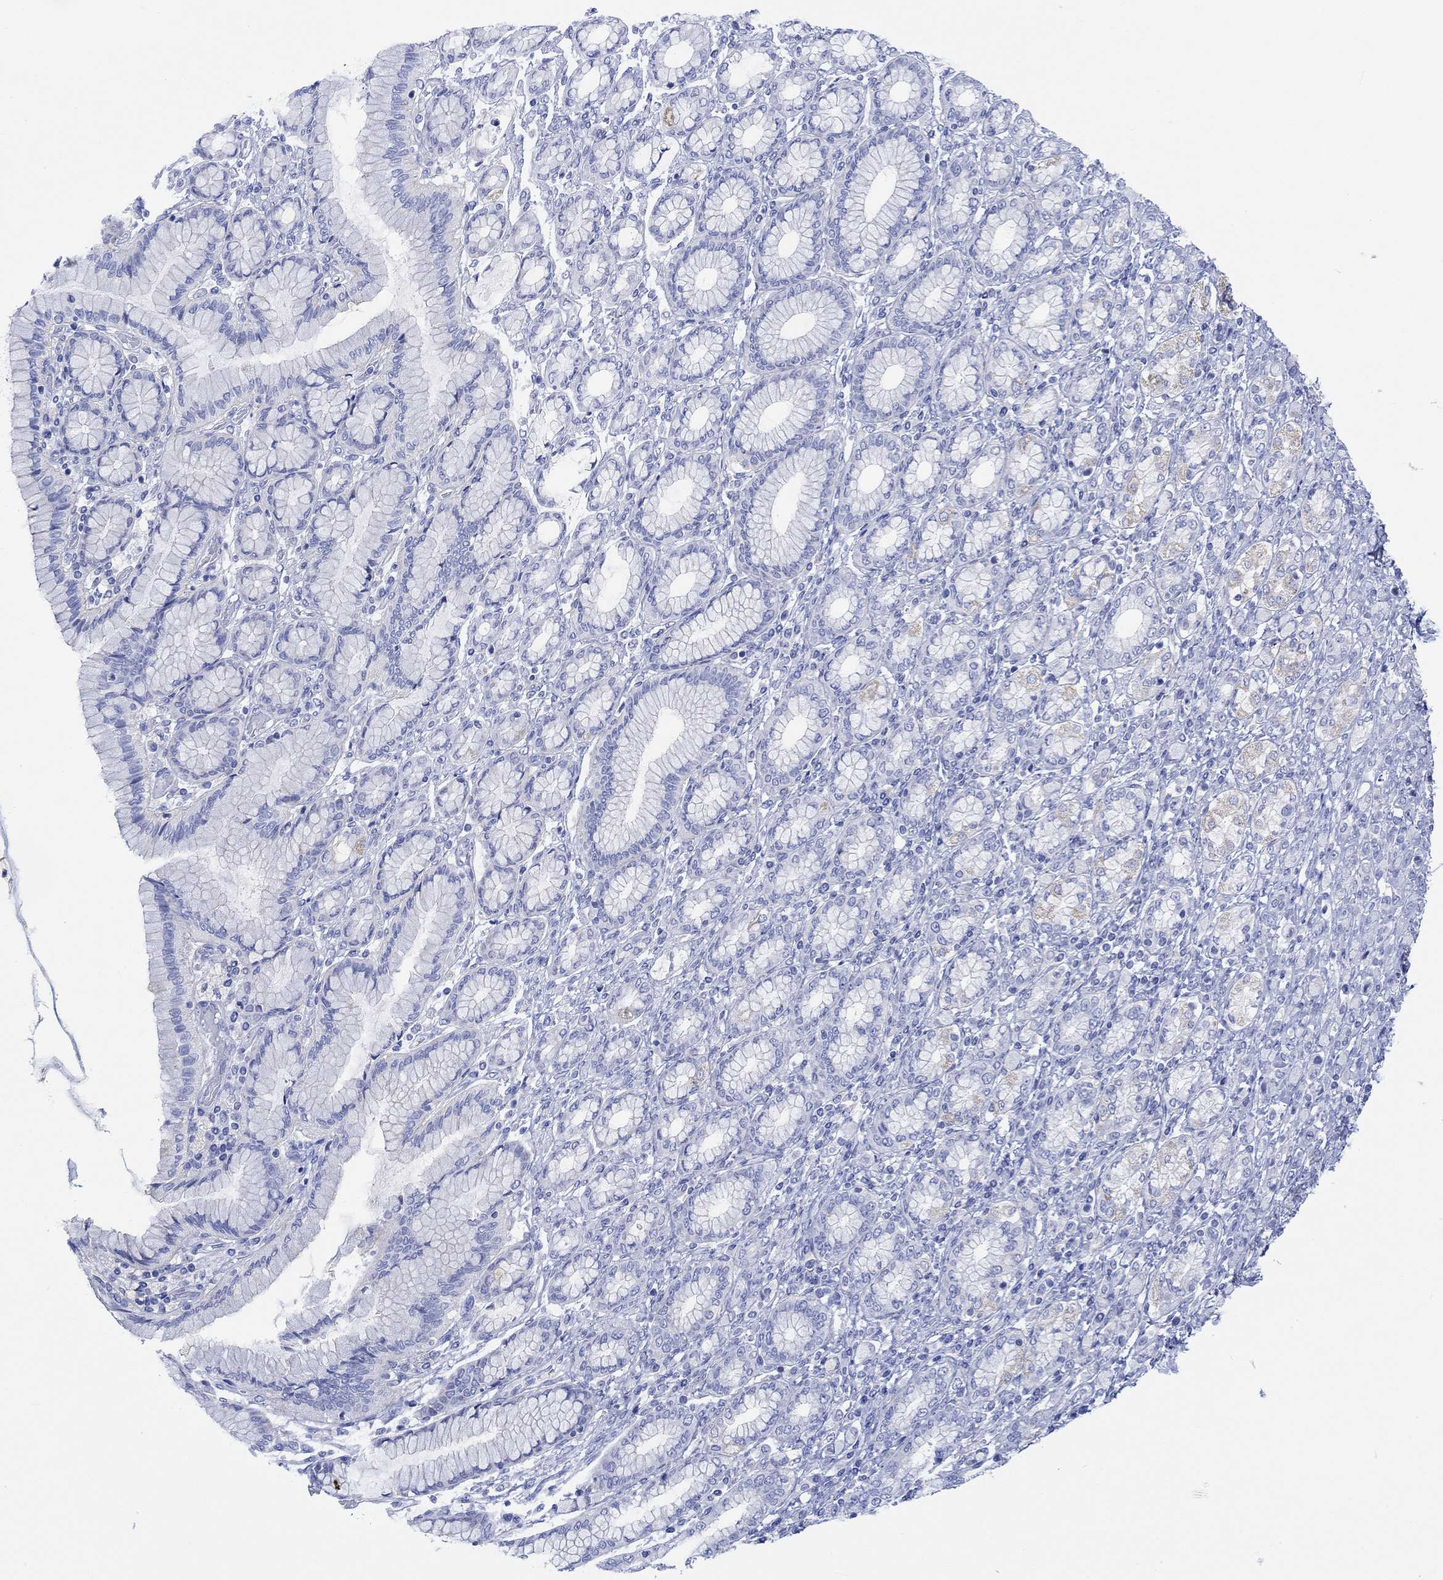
{"staining": {"intensity": "negative", "quantity": "none", "location": "none"}, "tissue": "stomach cancer", "cell_type": "Tumor cells", "image_type": "cancer", "snomed": [{"axis": "morphology", "description": "Normal tissue, NOS"}, {"axis": "morphology", "description": "Adenocarcinoma, NOS"}, {"axis": "topography", "description": "Stomach"}], "caption": "Protein analysis of stomach cancer exhibits no significant positivity in tumor cells.", "gene": "REEP6", "patient": {"sex": "female", "age": 79}}